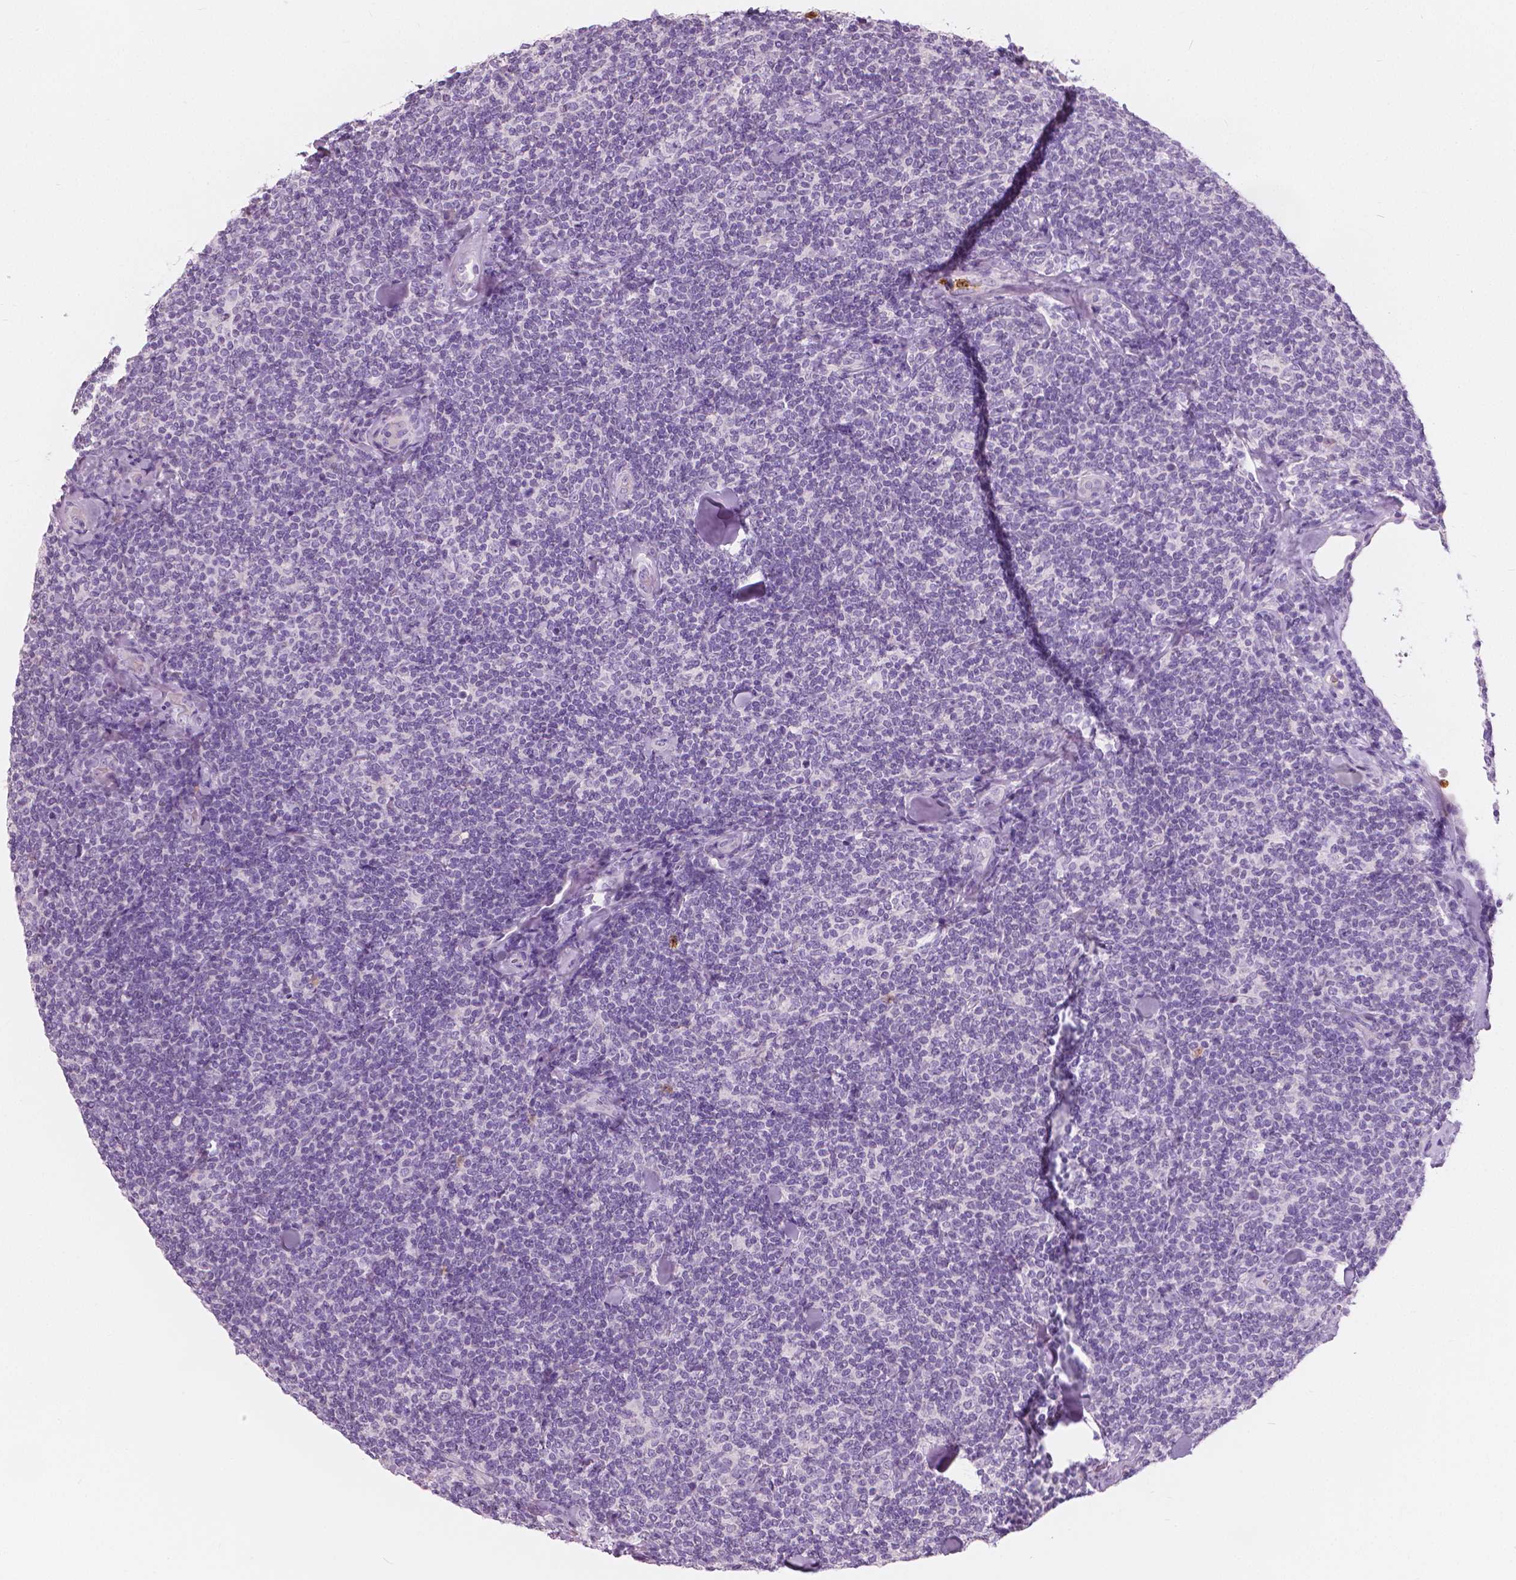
{"staining": {"intensity": "negative", "quantity": "none", "location": "none"}, "tissue": "lymphoma", "cell_type": "Tumor cells", "image_type": "cancer", "snomed": [{"axis": "morphology", "description": "Malignant lymphoma, non-Hodgkin's type, Low grade"}, {"axis": "topography", "description": "Lymph node"}], "caption": "DAB immunohistochemical staining of human lymphoma displays no significant expression in tumor cells. (DAB immunohistochemistry with hematoxylin counter stain).", "gene": "CXCR2", "patient": {"sex": "female", "age": 56}}